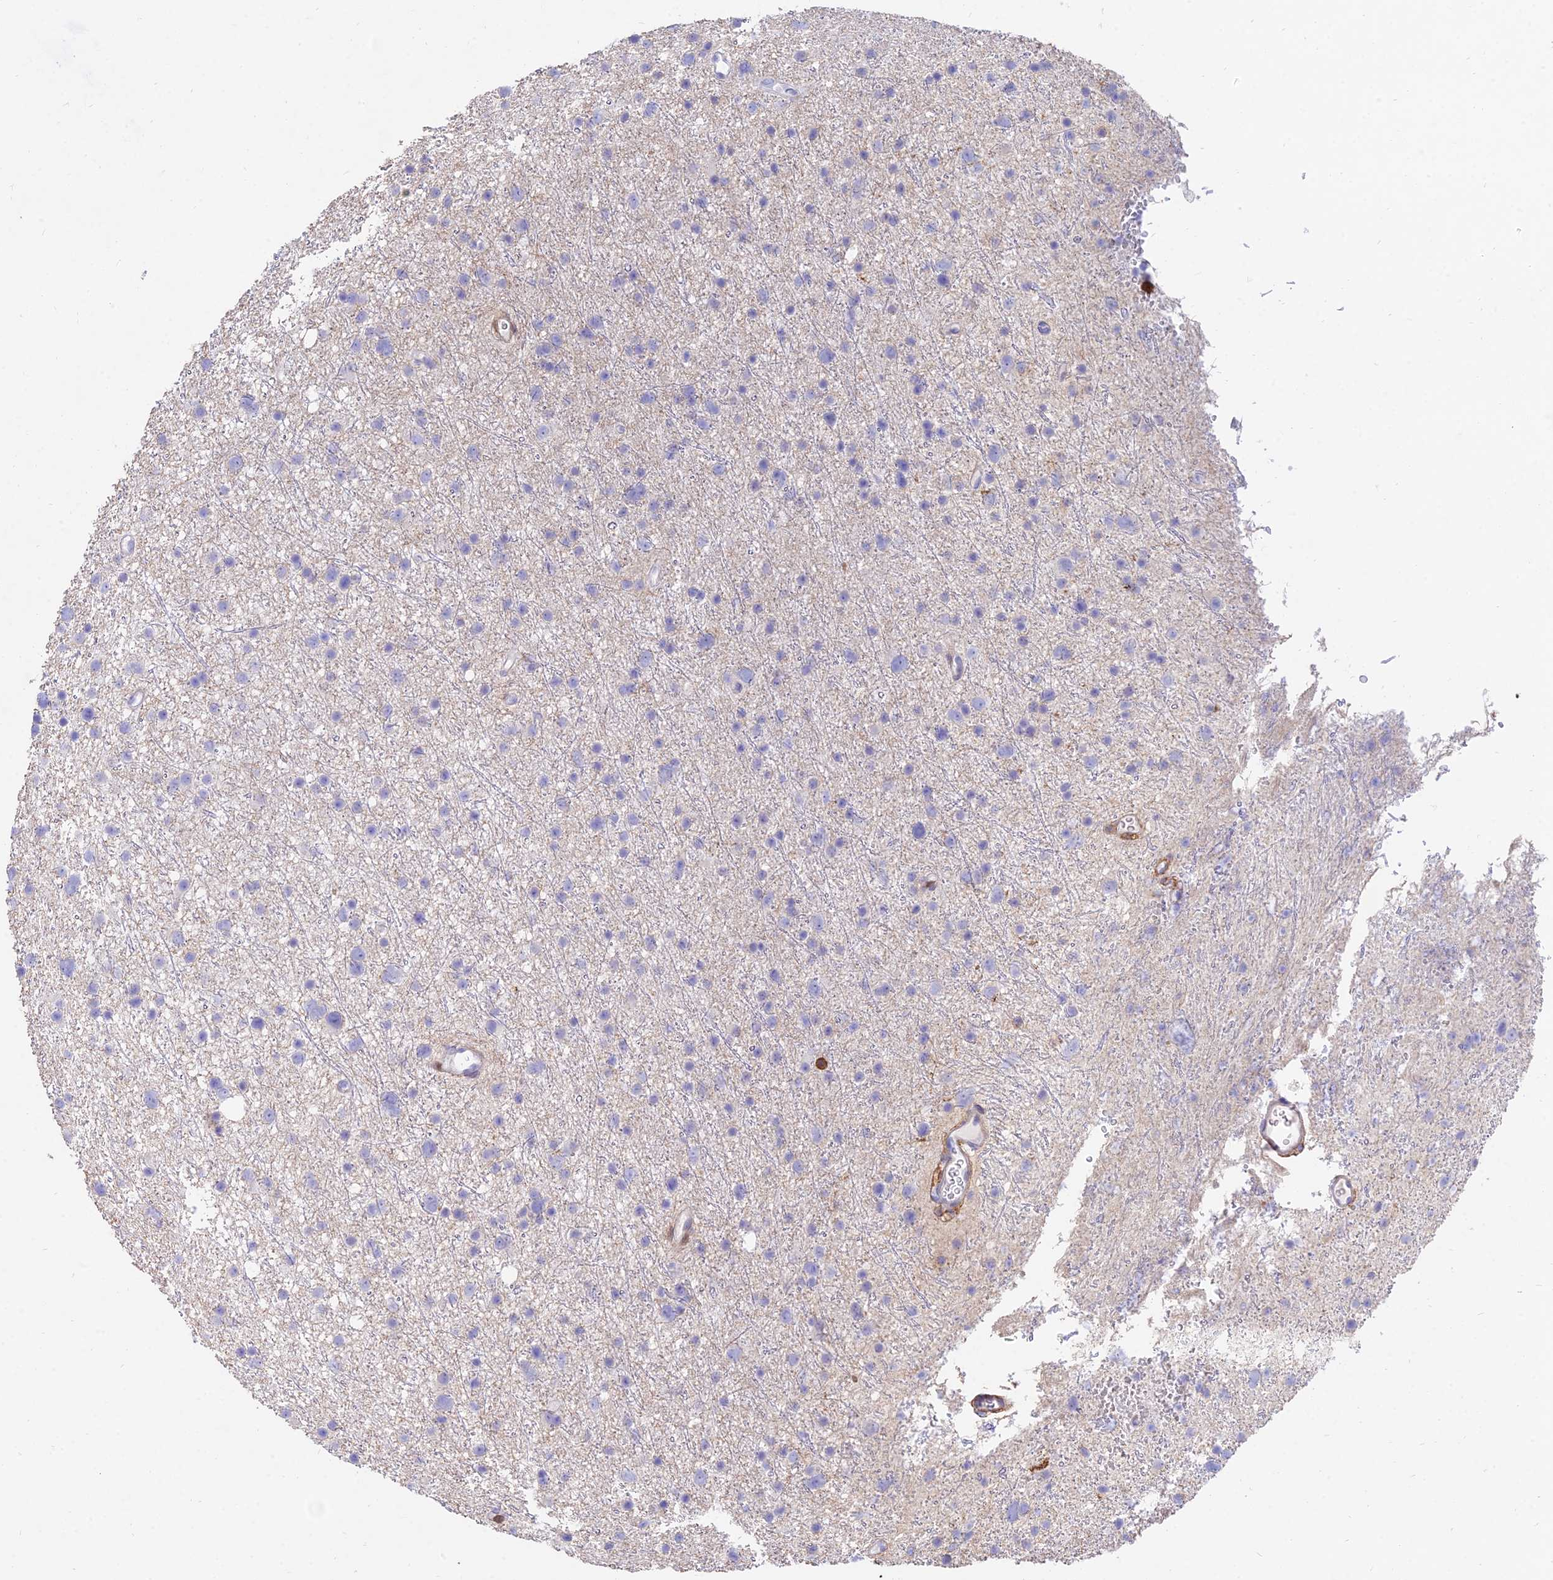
{"staining": {"intensity": "negative", "quantity": "none", "location": "none"}, "tissue": "glioma", "cell_type": "Tumor cells", "image_type": "cancer", "snomed": [{"axis": "morphology", "description": "Glioma, malignant, Low grade"}, {"axis": "topography", "description": "Cerebral cortex"}], "caption": "The immunohistochemistry (IHC) image has no significant positivity in tumor cells of glioma tissue. (DAB IHC, high magnification).", "gene": "SREK1IP1", "patient": {"sex": "female", "age": 39}}